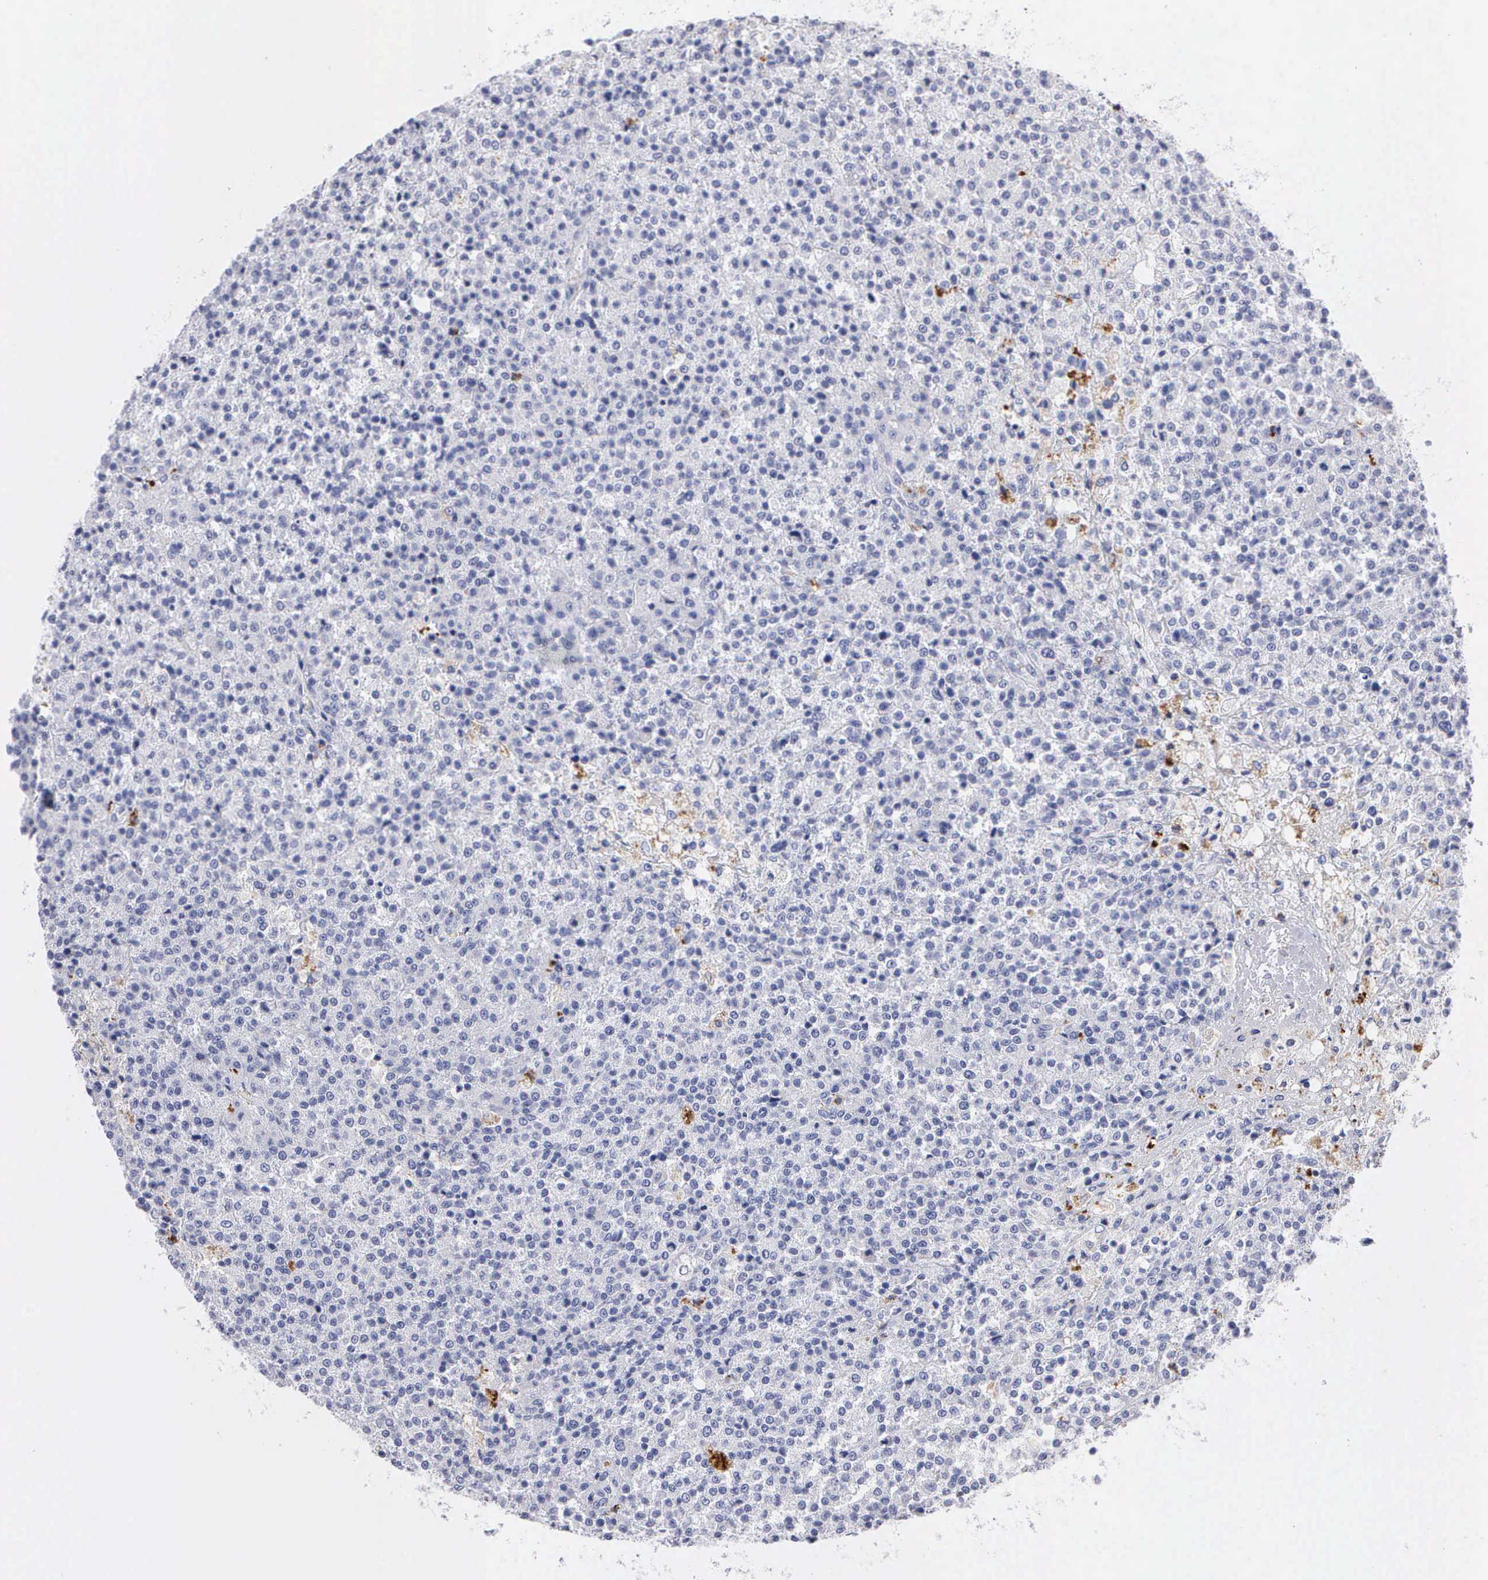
{"staining": {"intensity": "negative", "quantity": "none", "location": "none"}, "tissue": "testis cancer", "cell_type": "Tumor cells", "image_type": "cancer", "snomed": [{"axis": "morphology", "description": "Seminoma, NOS"}, {"axis": "topography", "description": "Testis"}], "caption": "Tumor cells are negative for protein expression in human testis cancer.", "gene": "CTSL", "patient": {"sex": "male", "age": 59}}